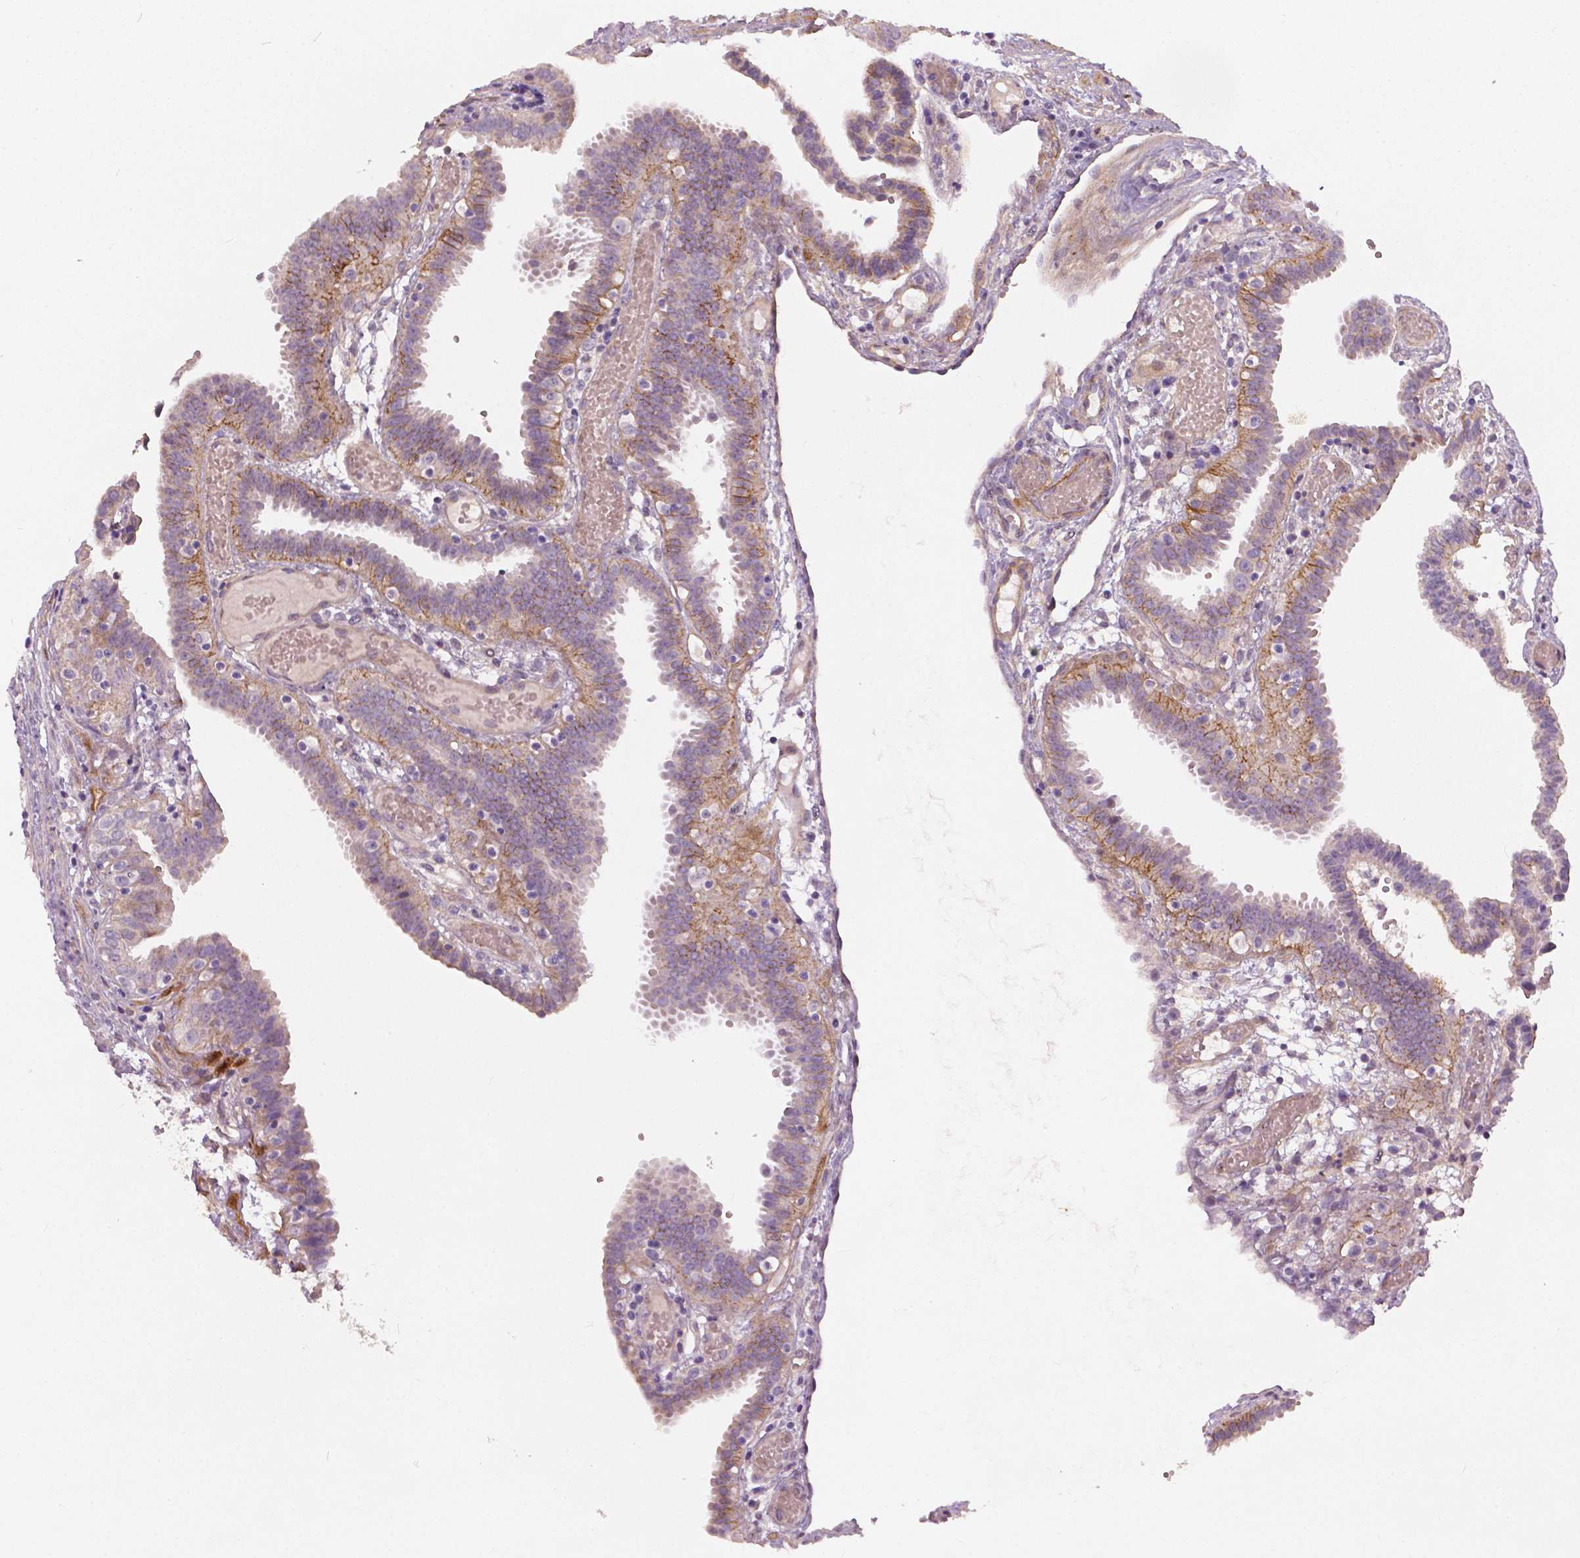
{"staining": {"intensity": "moderate", "quantity": "<25%", "location": "cytoplasmic/membranous"}, "tissue": "fallopian tube", "cell_type": "Glandular cells", "image_type": "normal", "snomed": [{"axis": "morphology", "description": "Normal tissue, NOS"}, {"axis": "topography", "description": "Fallopian tube"}], "caption": "The histopathology image shows staining of unremarkable fallopian tube, revealing moderate cytoplasmic/membranous protein positivity (brown color) within glandular cells.", "gene": "FLT1", "patient": {"sex": "female", "age": 37}}